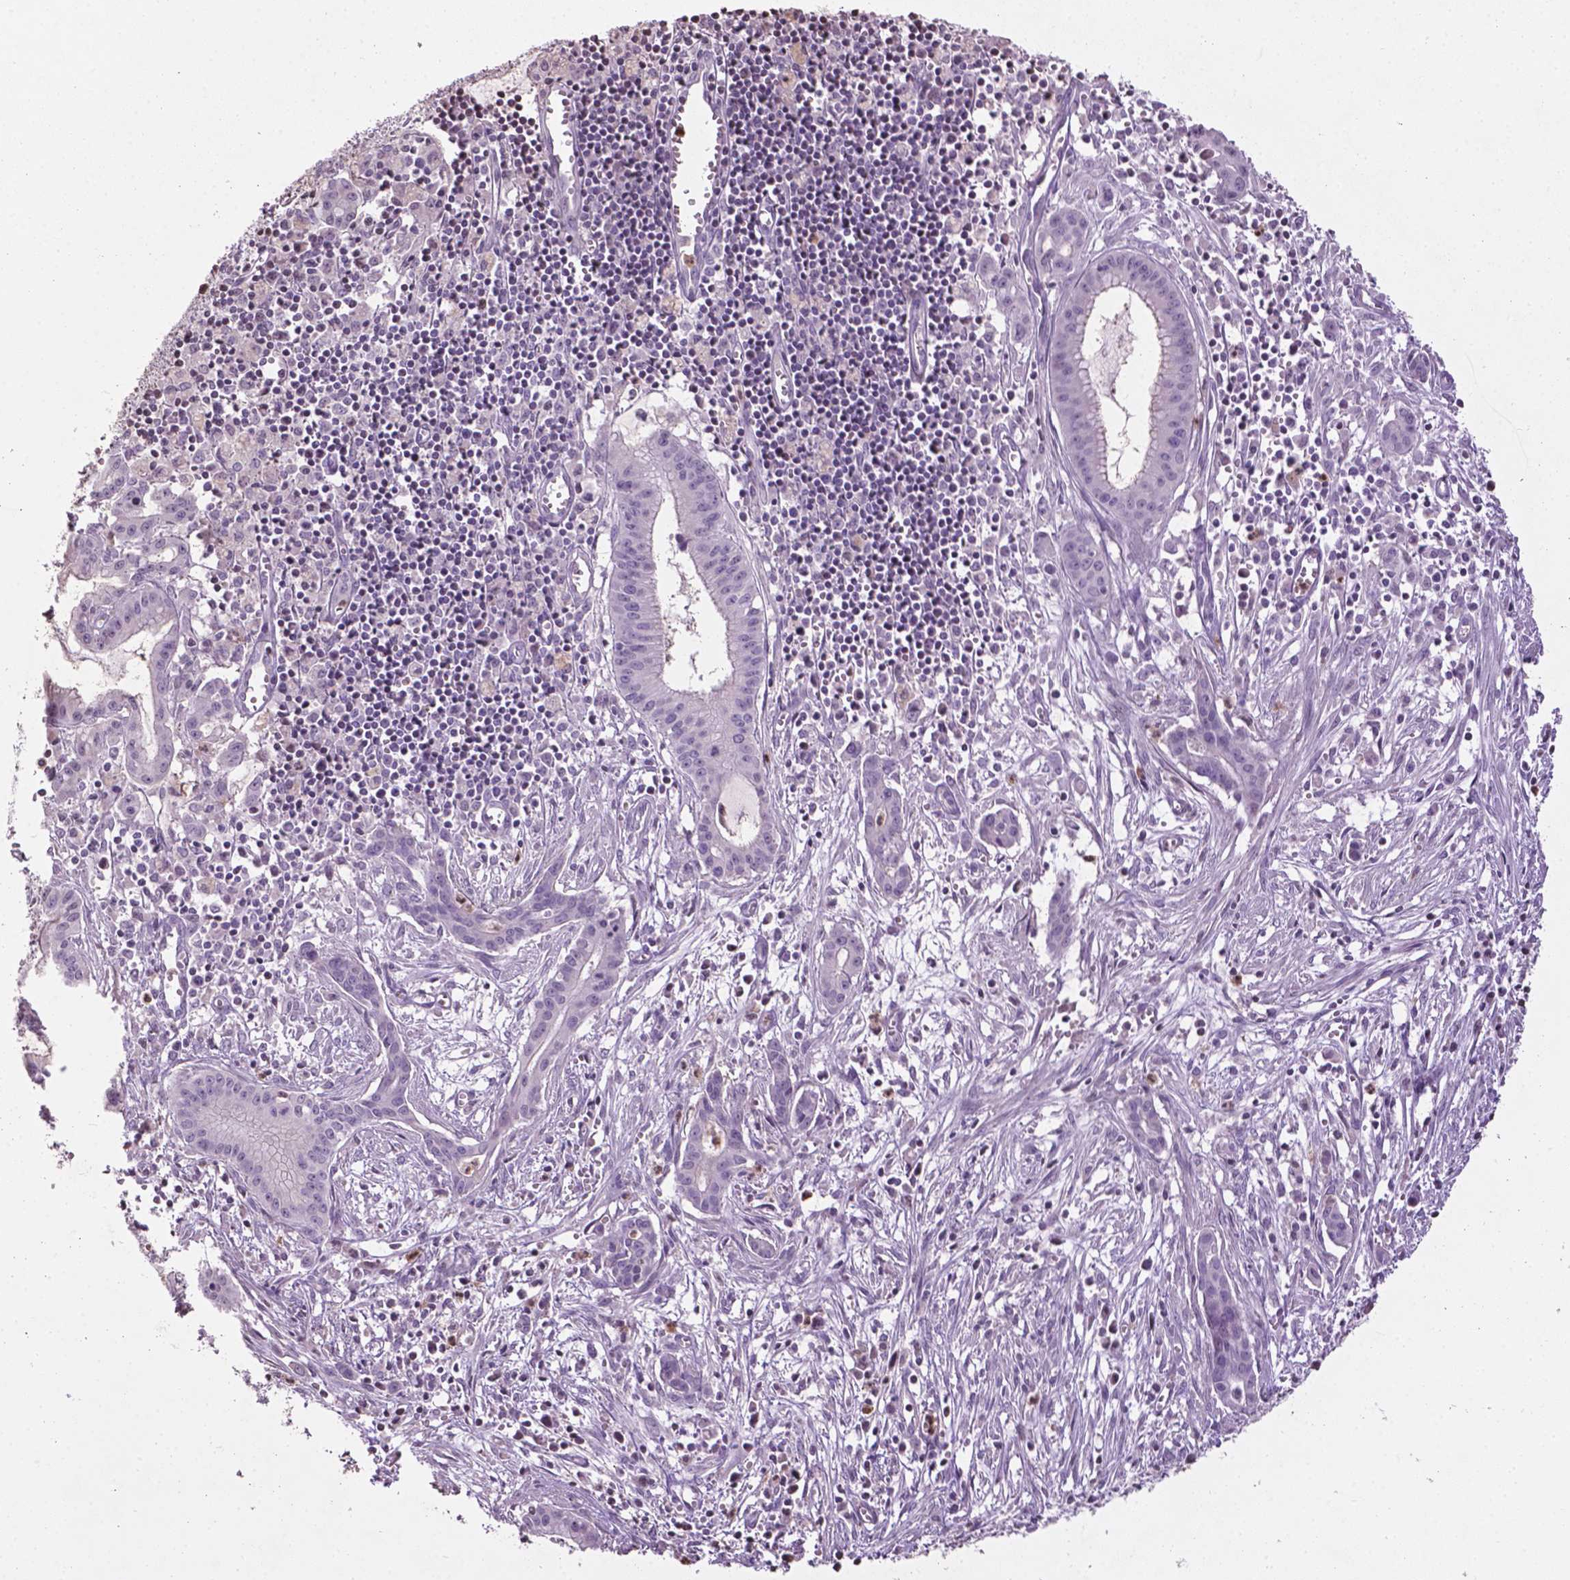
{"staining": {"intensity": "negative", "quantity": "none", "location": "none"}, "tissue": "pancreatic cancer", "cell_type": "Tumor cells", "image_type": "cancer", "snomed": [{"axis": "morphology", "description": "Adenocarcinoma, NOS"}, {"axis": "topography", "description": "Pancreas"}], "caption": "An IHC image of pancreatic adenocarcinoma is shown. There is no staining in tumor cells of pancreatic adenocarcinoma.", "gene": "NTNG2", "patient": {"sex": "male", "age": 48}}